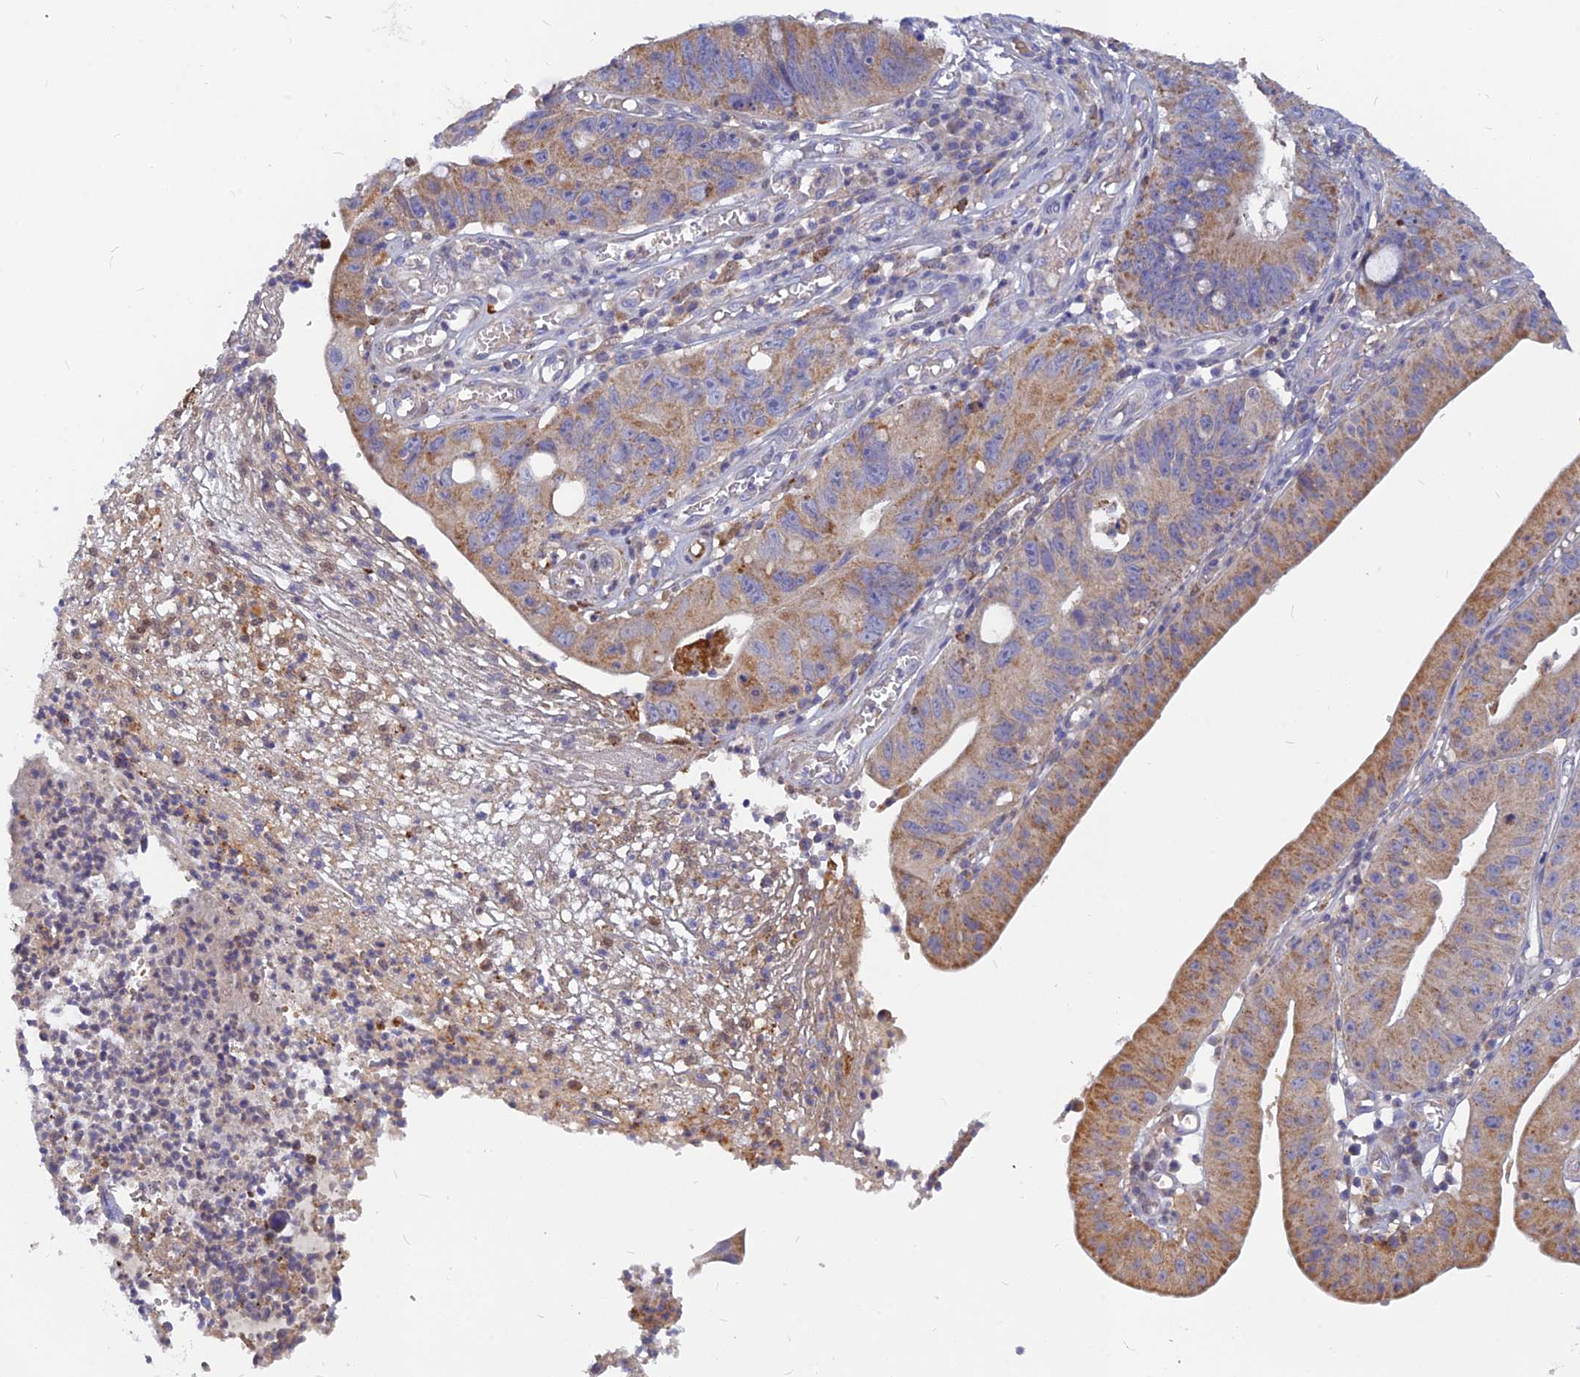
{"staining": {"intensity": "moderate", "quantity": ">75%", "location": "cytoplasmic/membranous"}, "tissue": "stomach cancer", "cell_type": "Tumor cells", "image_type": "cancer", "snomed": [{"axis": "morphology", "description": "Adenocarcinoma, NOS"}, {"axis": "topography", "description": "Stomach"}], "caption": "Stomach adenocarcinoma tissue displays moderate cytoplasmic/membranous positivity in approximately >75% of tumor cells, visualized by immunohistochemistry.", "gene": "CACNA1B", "patient": {"sex": "male", "age": 59}}